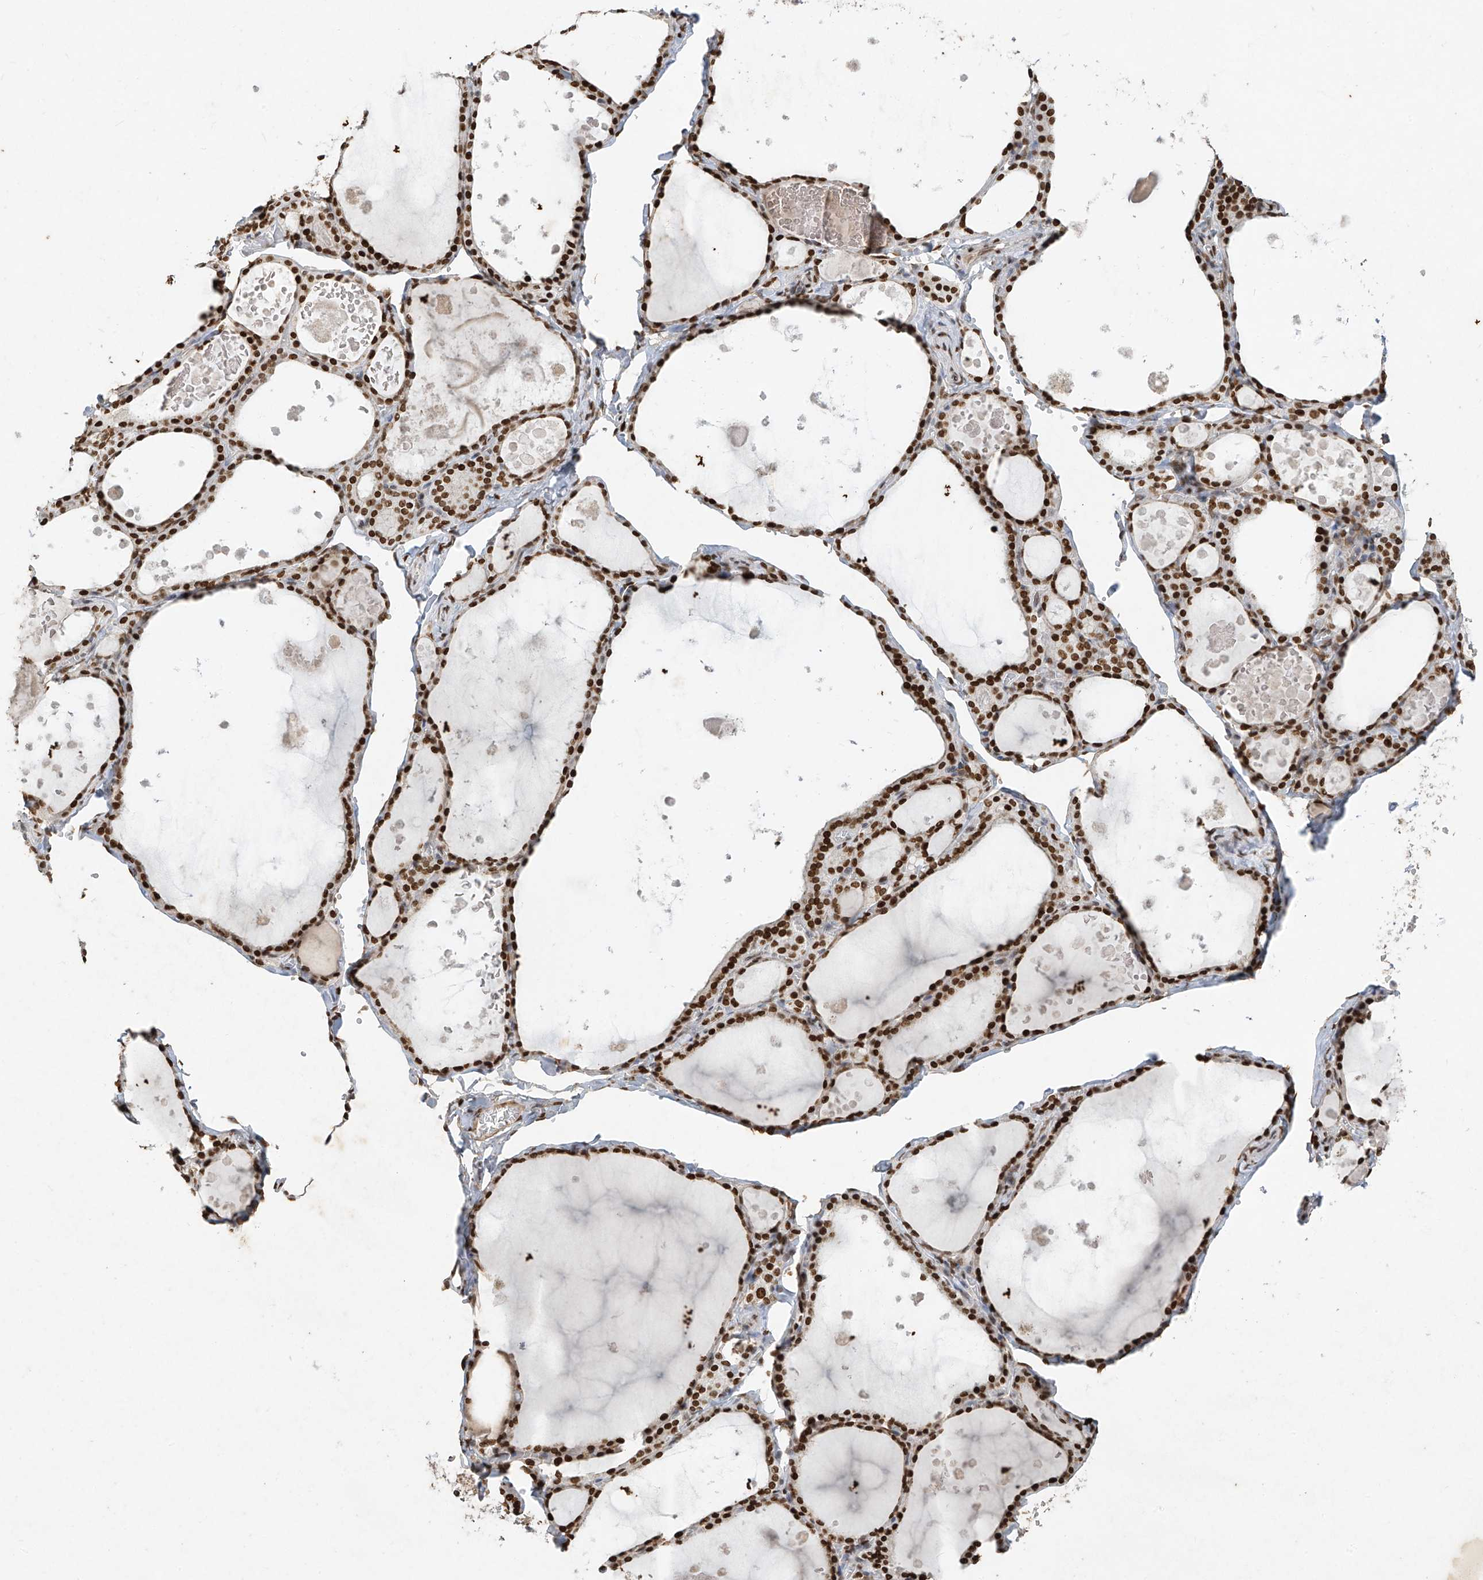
{"staining": {"intensity": "strong", "quantity": ">75%", "location": "nuclear"}, "tissue": "thyroid gland", "cell_type": "Glandular cells", "image_type": "normal", "snomed": [{"axis": "morphology", "description": "Normal tissue, NOS"}, {"axis": "topography", "description": "Thyroid gland"}], "caption": "A histopathology image of human thyroid gland stained for a protein demonstrates strong nuclear brown staining in glandular cells. (IHC, brightfield microscopy, high magnification).", "gene": "ATRIP", "patient": {"sex": "male", "age": 56}}